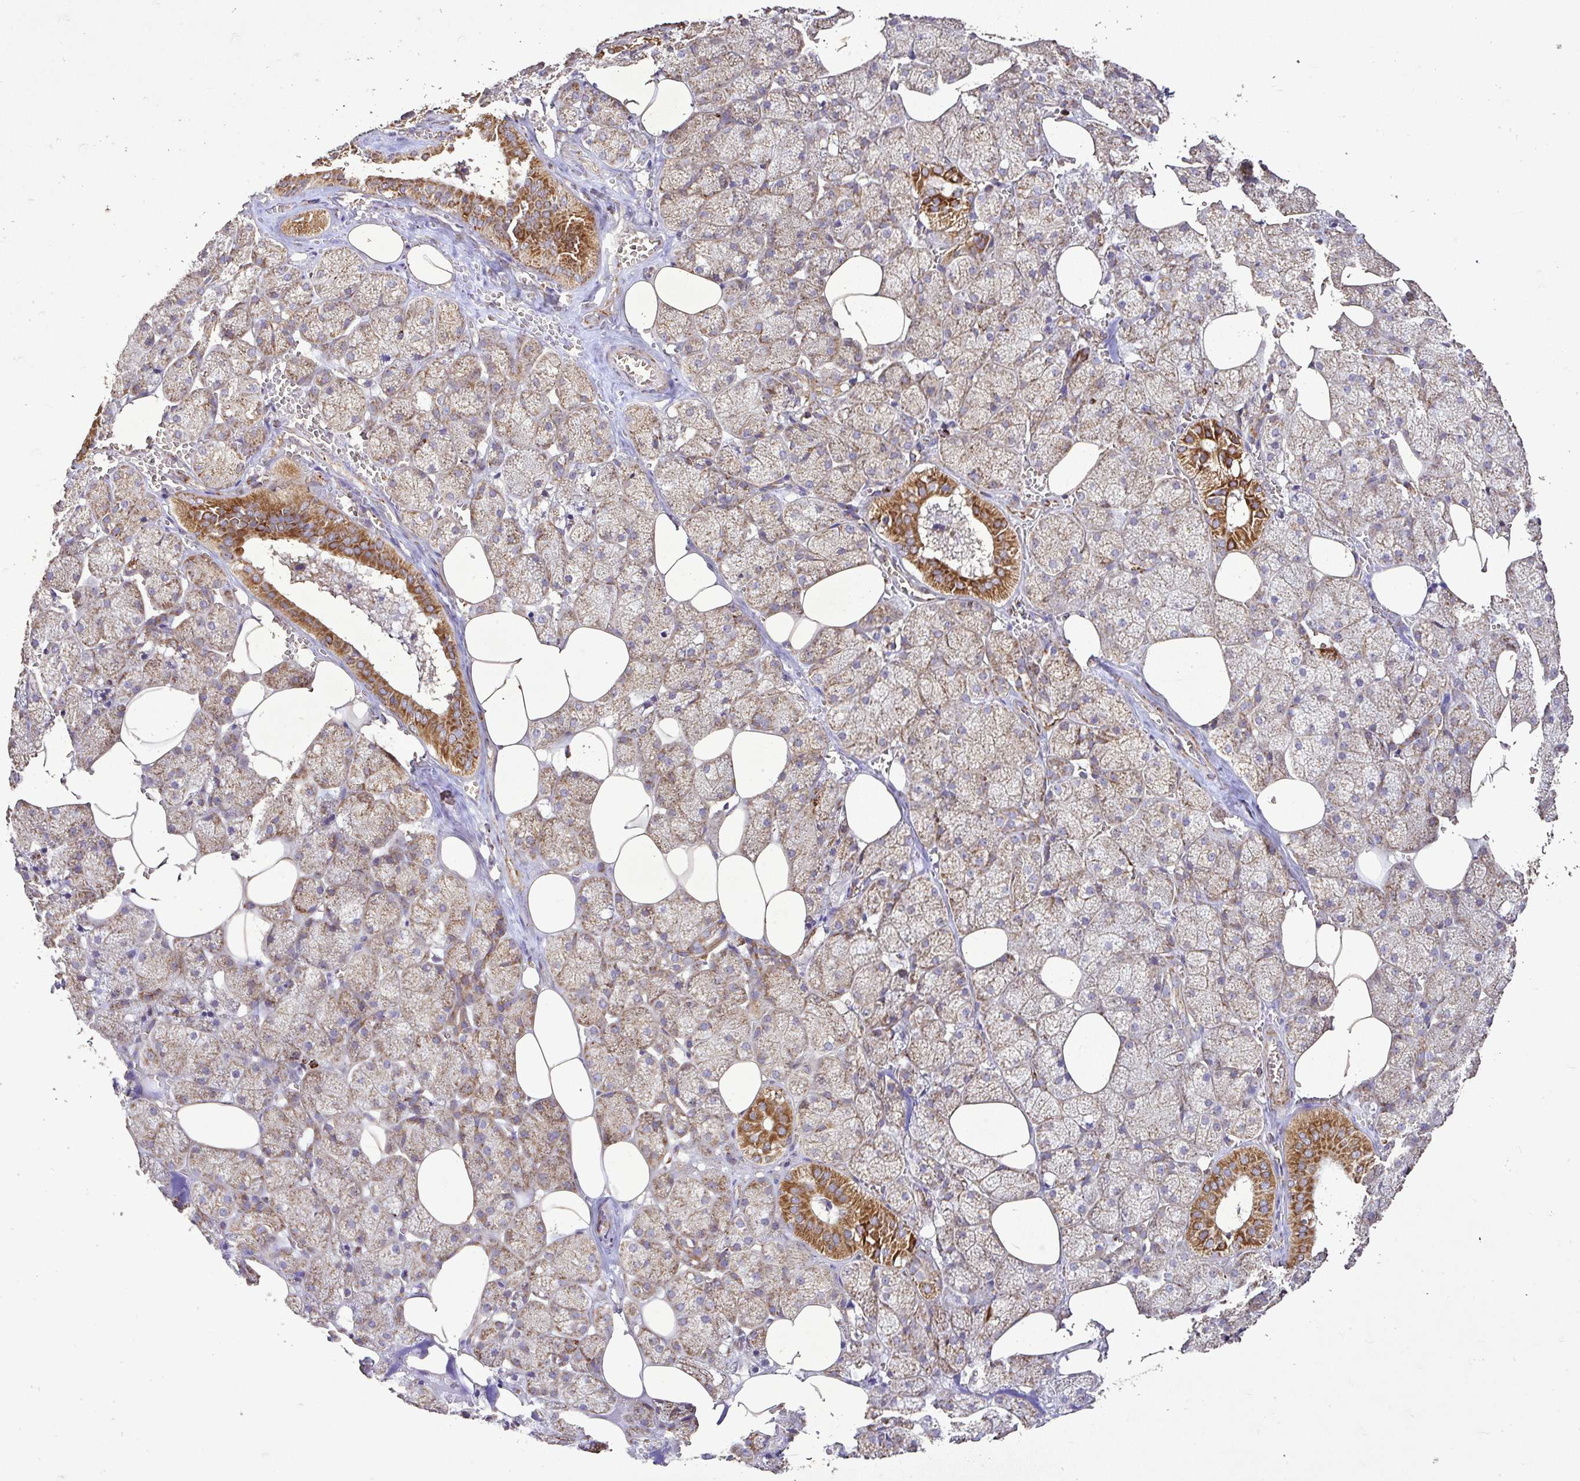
{"staining": {"intensity": "strong", "quantity": "25%-75%", "location": "cytoplasmic/membranous"}, "tissue": "salivary gland", "cell_type": "Glandular cells", "image_type": "normal", "snomed": [{"axis": "morphology", "description": "Normal tissue, NOS"}, {"axis": "topography", "description": "Salivary gland"}, {"axis": "topography", "description": "Peripheral nerve tissue"}], "caption": "Protein analysis of unremarkable salivary gland displays strong cytoplasmic/membranous expression in approximately 25%-75% of glandular cells. Immunohistochemistry stains the protein in brown and the nuclei are stained blue.", "gene": "AGK", "patient": {"sex": "male", "age": 38}}